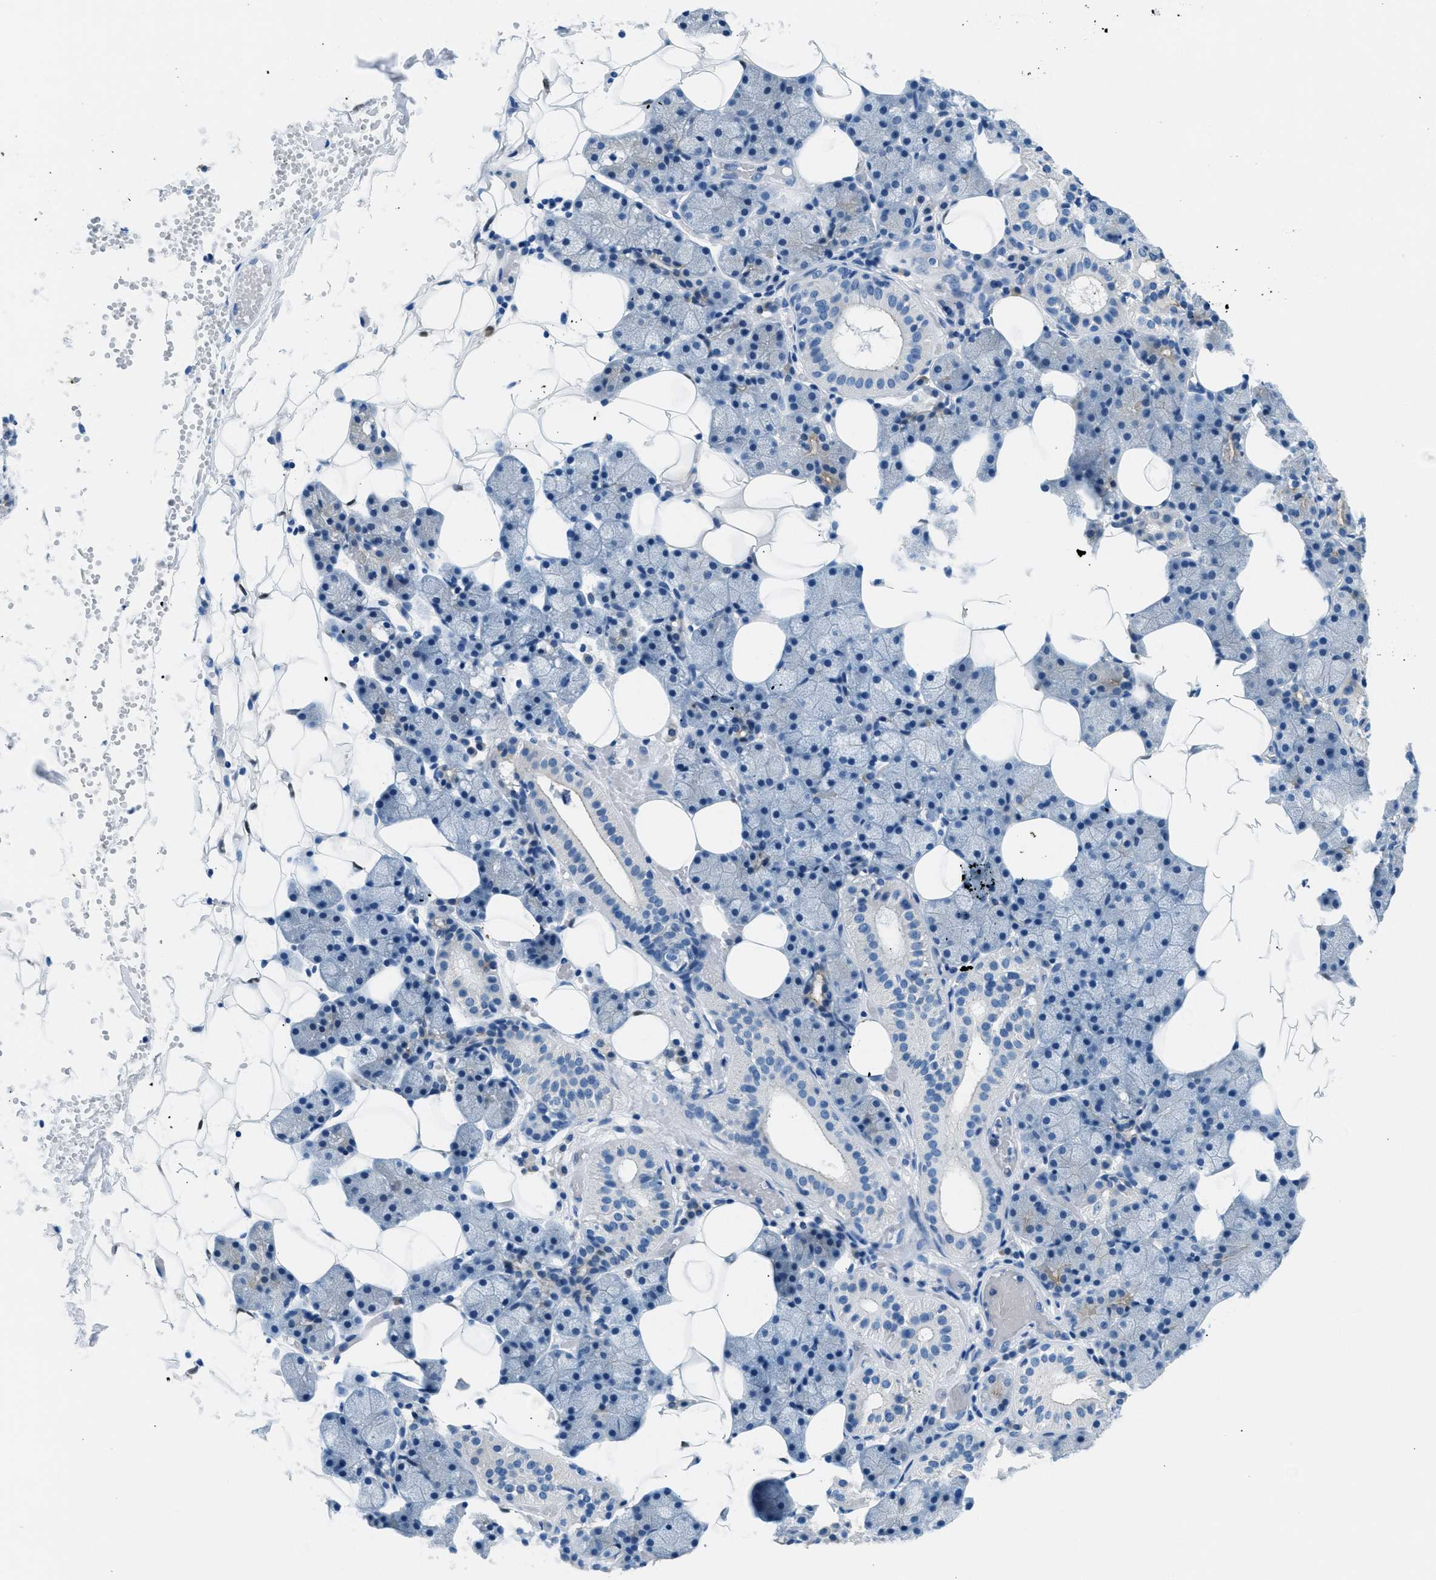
{"staining": {"intensity": "negative", "quantity": "none", "location": "none"}, "tissue": "salivary gland", "cell_type": "Glandular cells", "image_type": "normal", "snomed": [{"axis": "morphology", "description": "Normal tissue, NOS"}, {"axis": "topography", "description": "Salivary gland"}], "caption": "Glandular cells show no significant protein positivity in unremarkable salivary gland. Brightfield microscopy of IHC stained with DAB (3,3'-diaminobenzidine) (brown) and hematoxylin (blue), captured at high magnification.", "gene": "CLDN18", "patient": {"sex": "female", "age": 33}}